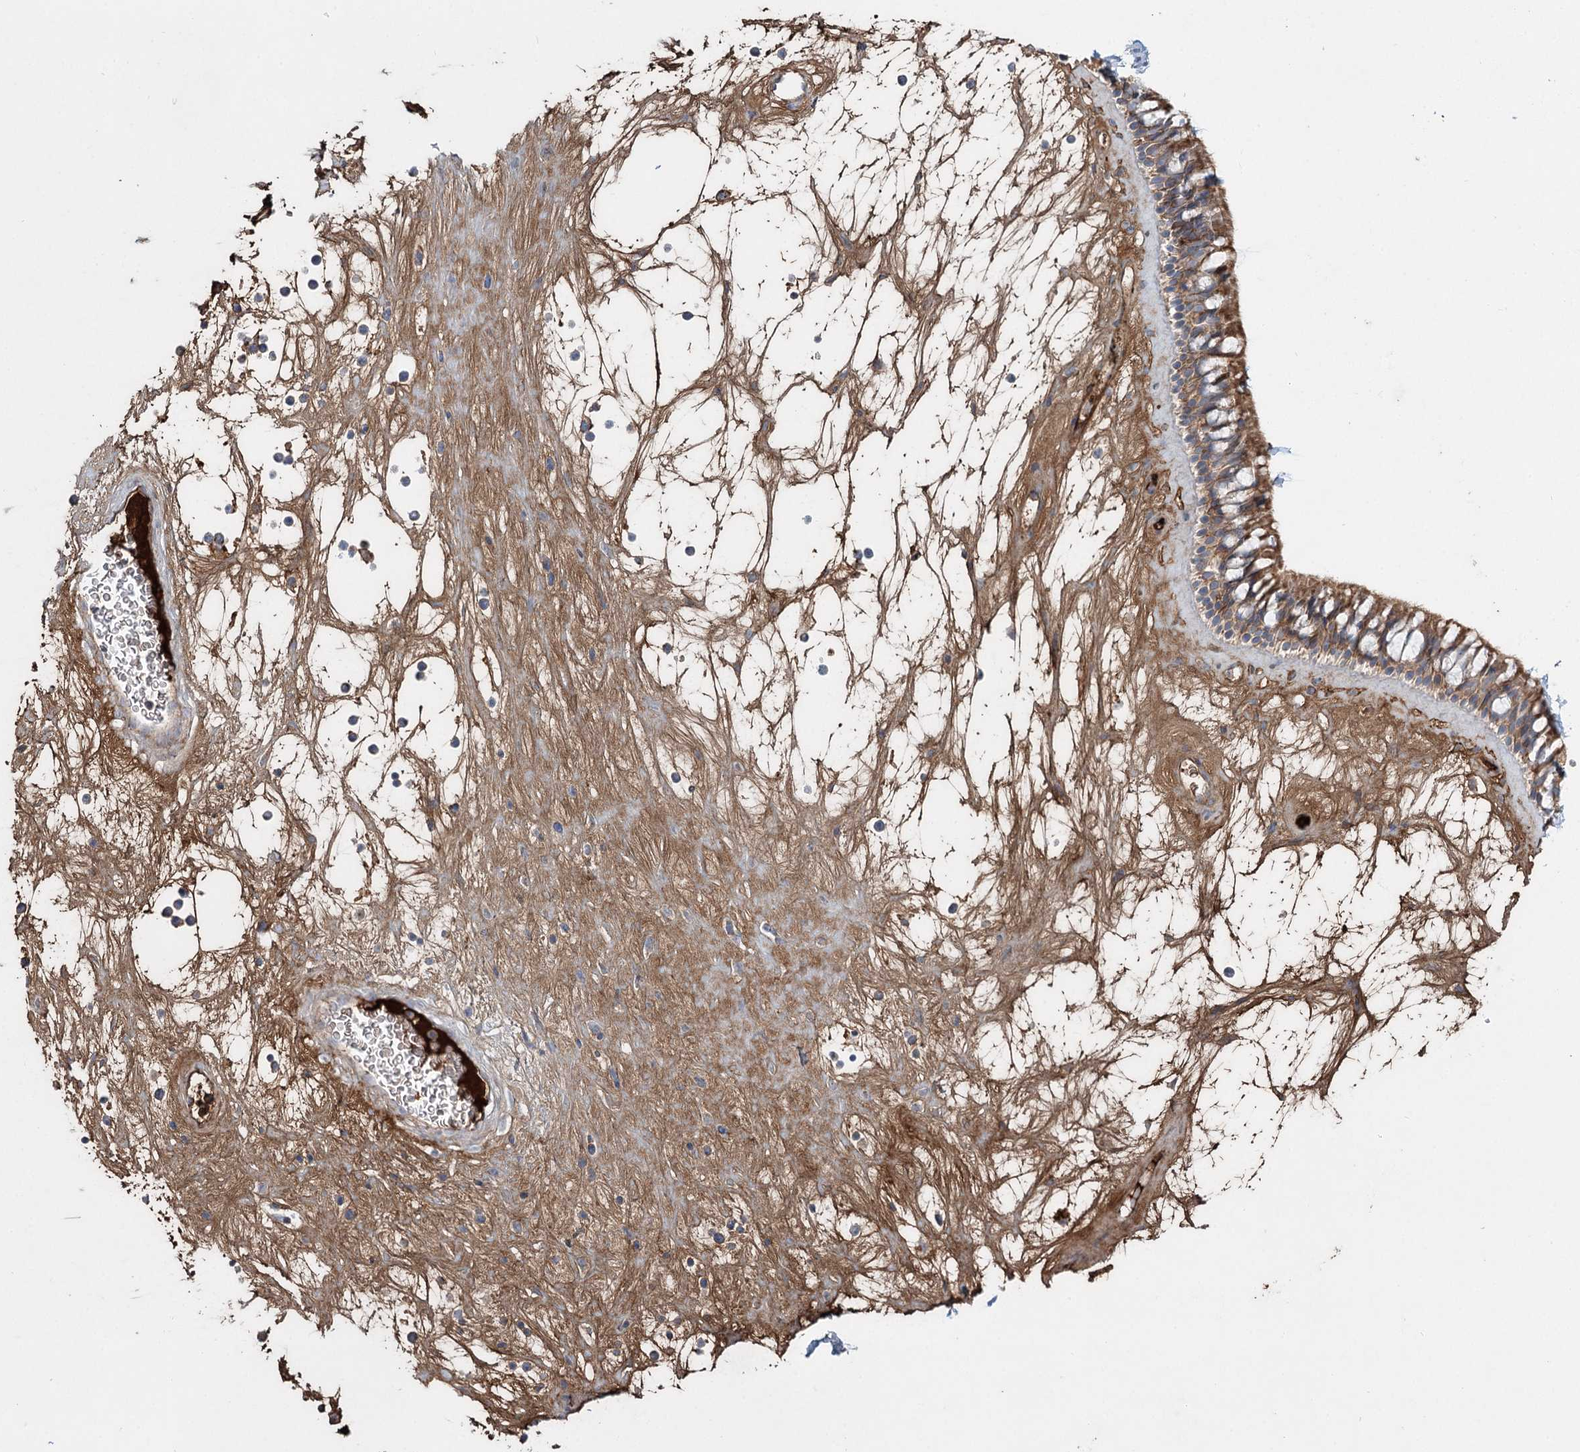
{"staining": {"intensity": "moderate", "quantity": ">75%", "location": "cytoplasmic/membranous"}, "tissue": "nasopharynx", "cell_type": "Respiratory epithelial cells", "image_type": "normal", "snomed": [{"axis": "morphology", "description": "Normal tissue, NOS"}, {"axis": "topography", "description": "Nasopharynx"}], "caption": "Immunohistochemical staining of benign nasopharynx shows moderate cytoplasmic/membranous protein staining in about >75% of respiratory epithelial cells.", "gene": "ALKBH8", "patient": {"sex": "male", "age": 64}}